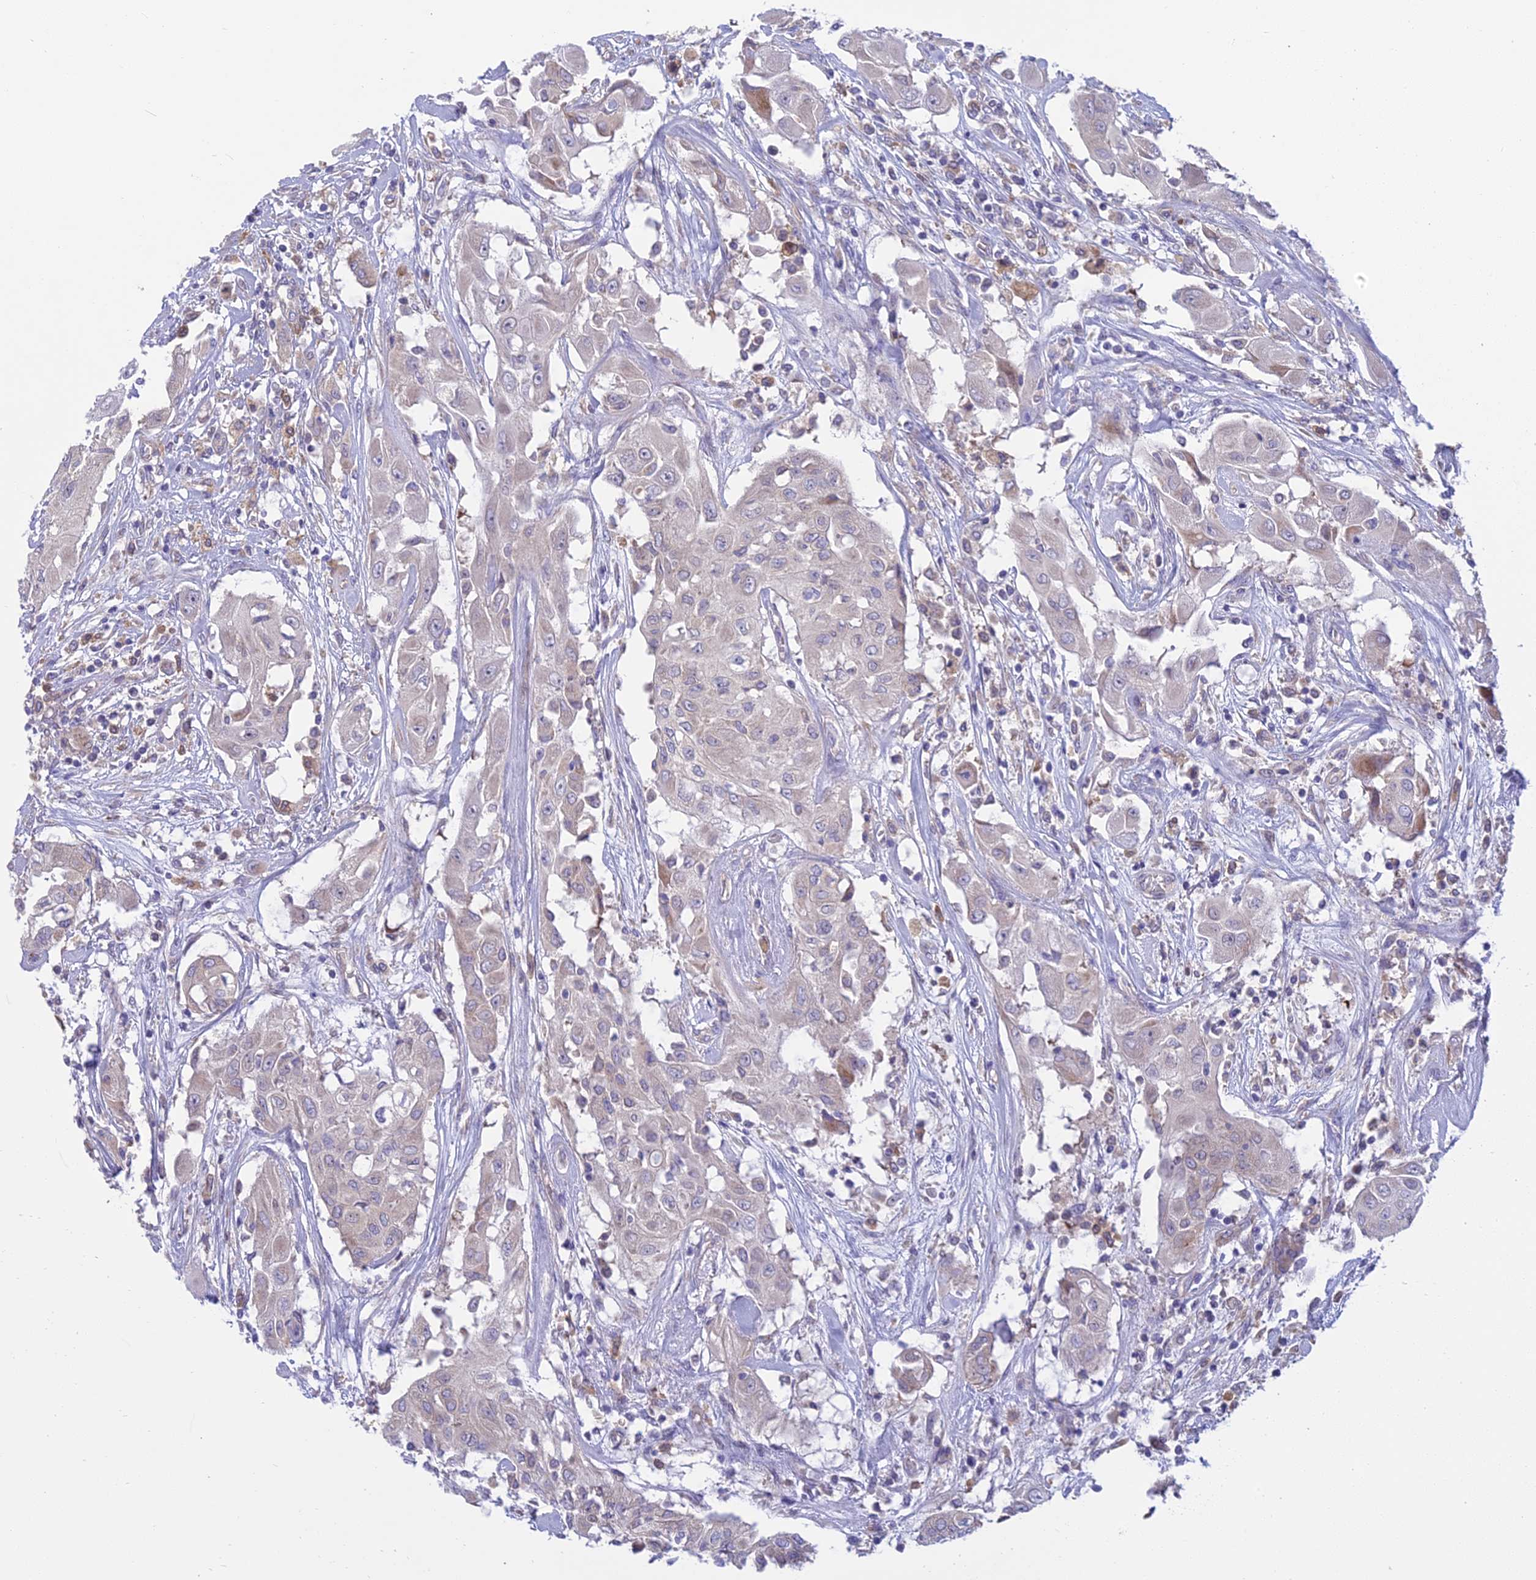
{"staining": {"intensity": "negative", "quantity": "none", "location": "none"}, "tissue": "thyroid cancer", "cell_type": "Tumor cells", "image_type": "cancer", "snomed": [{"axis": "morphology", "description": "Papillary adenocarcinoma, NOS"}, {"axis": "topography", "description": "Thyroid gland"}], "caption": "A high-resolution histopathology image shows immunohistochemistry (IHC) staining of thyroid cancer (papillary adenocarcinoma), which displays no significant positivity in tumor cells.", "gene": "DUS2", "patient": {"sex": "female", "age": 59}}